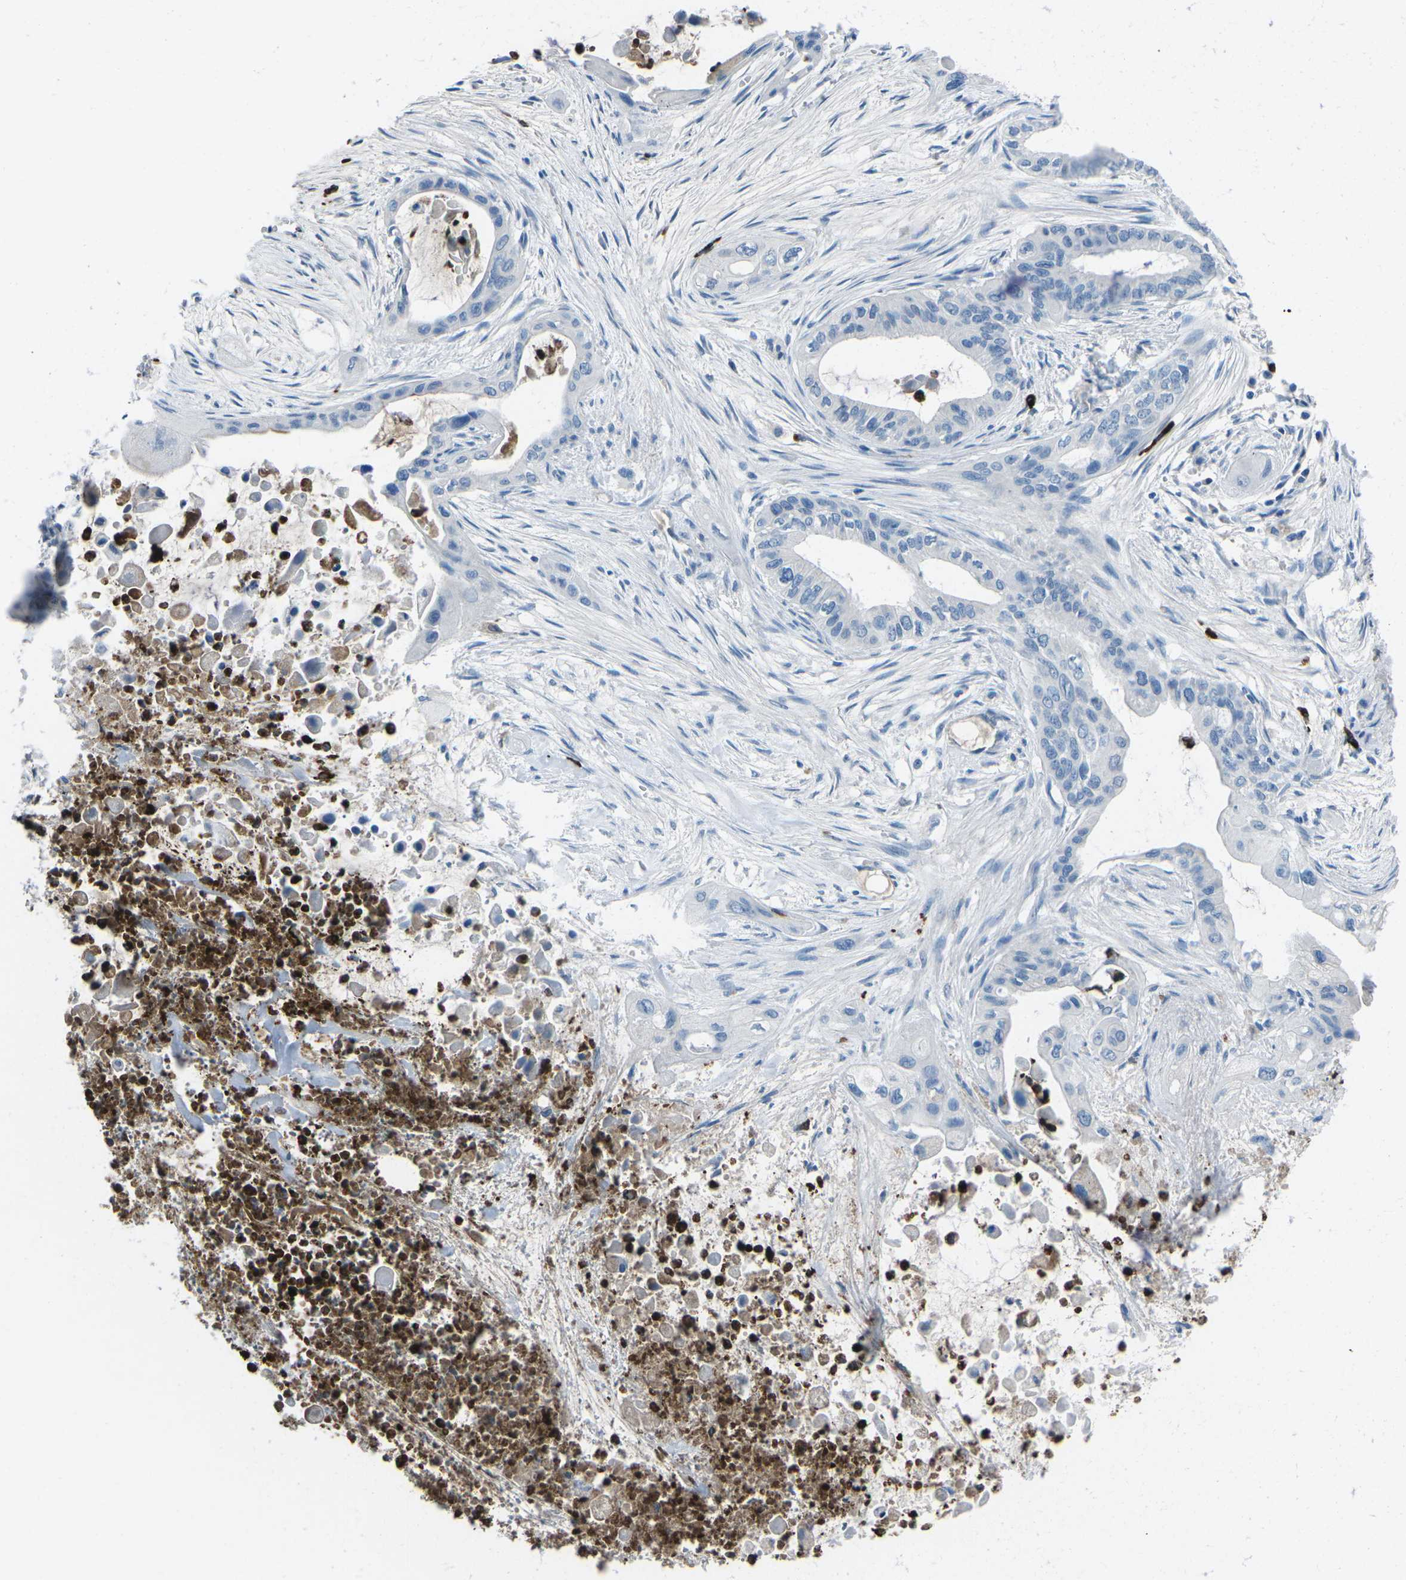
{"staining": {"intensity": "negative", "quantity": "none", "location": "none"}, "tissue": "pancreatic cancer", "cell_type": "Tumor cells", "image_type": "cancer", "snomed": [{"axis": "morphology", "description": "Adenocarcinoma, NOS"}, {"axis": "topography", "description": "Pancreas"}], "caption": "Immunohistochemistry histopathology image of human pancreatic cancer stained for a protein (brown), which shows no staining in tumor cells.", "gene": "FCN1", "patient": {"sex": "male", "age": 73}}